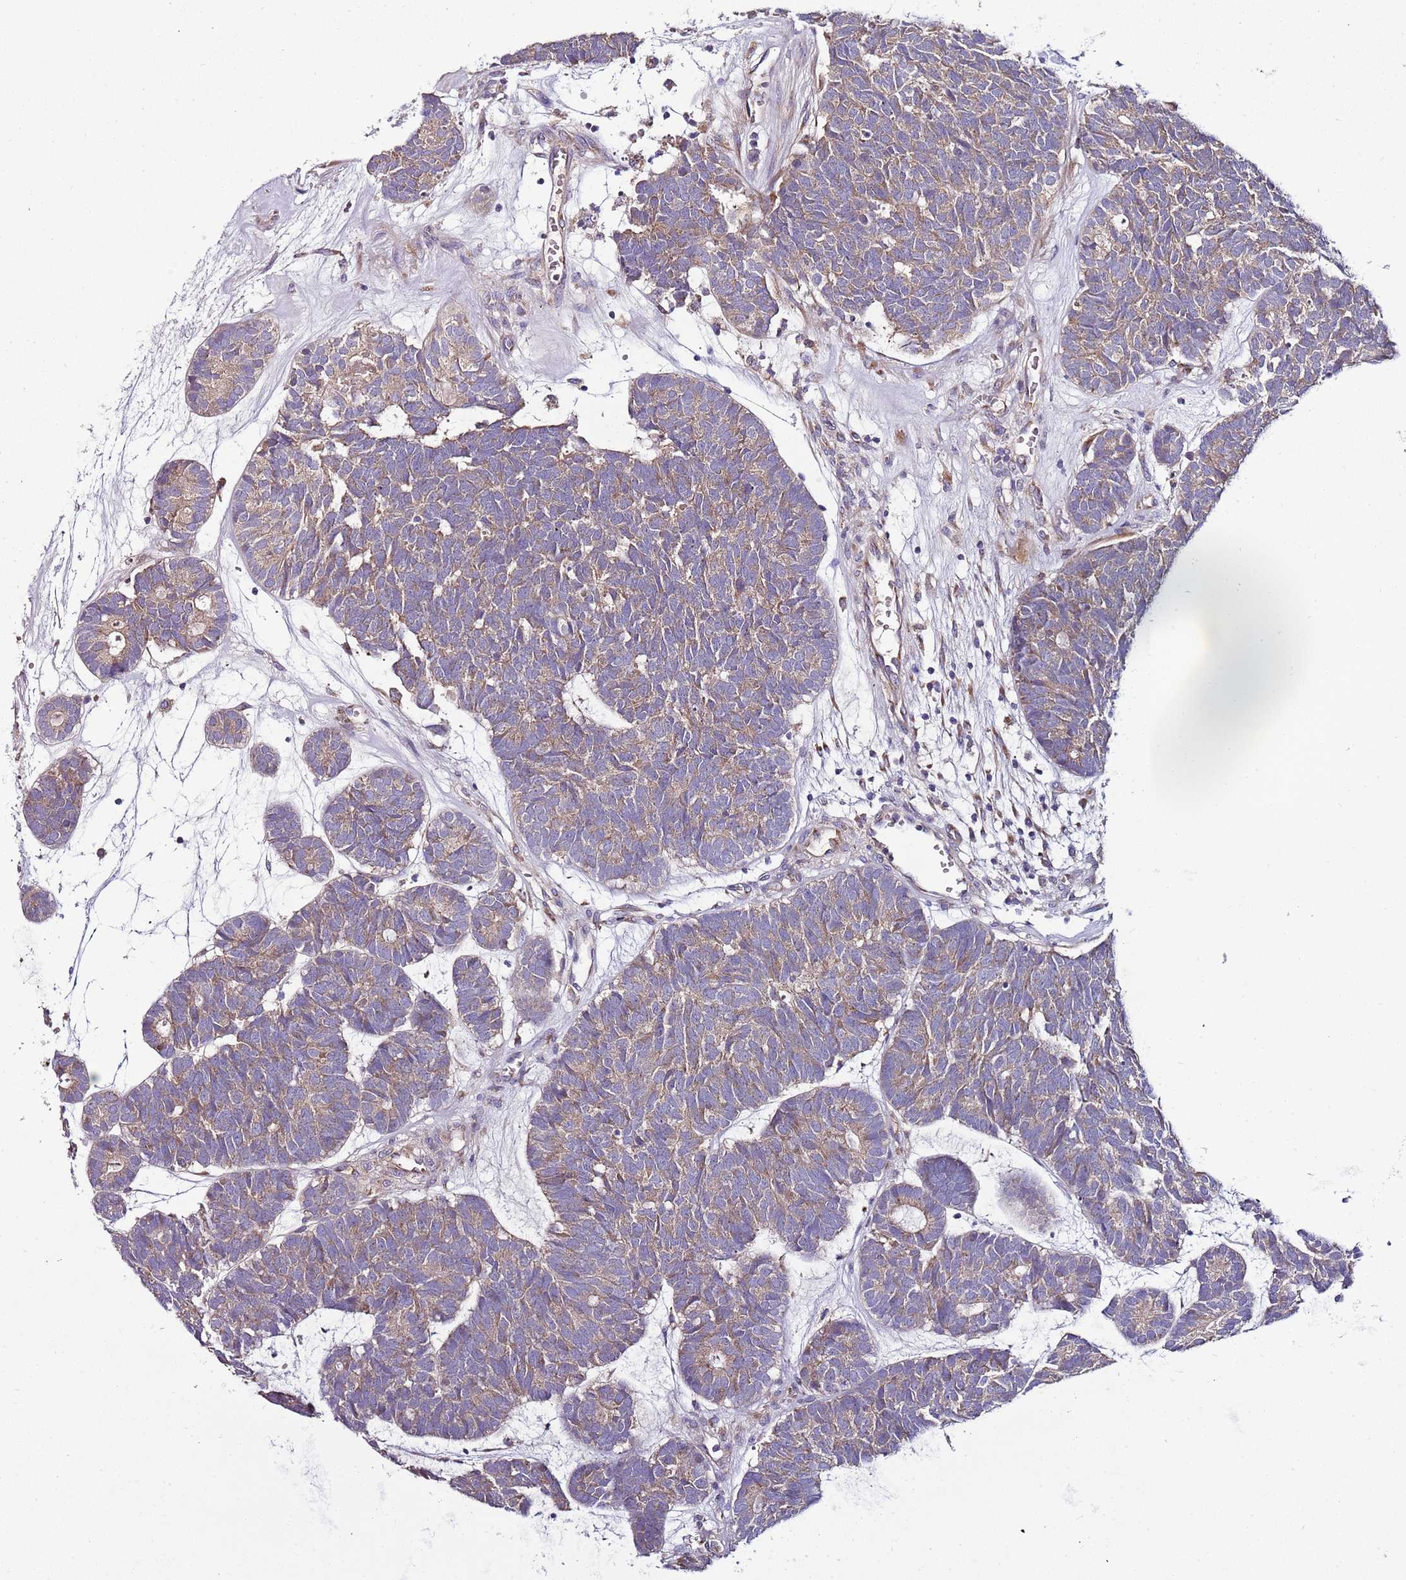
{"staining": {"intensity": "weak", "quantity": "25%-75%", "location": "cytoplasmic/membranous"}, "tissue": "head and neck cancer", "cell_type": "Tumor cells", "image_type": "cancer", "snomed": [{"axis": "morphology", "description": "Adenocarcinoma, NOS"}, {"axis": "topography", "description": "Head-Neck"}], "caption": "Immunohistochemical staining of human adenocarcinoma (head and neck) exhibits low levels of weak cytoplasmic/membranous expression in approximately 25%-75% of tumor cells.", "gene": "FAM20A", "patient": {"sex": "female", "age": 81}}